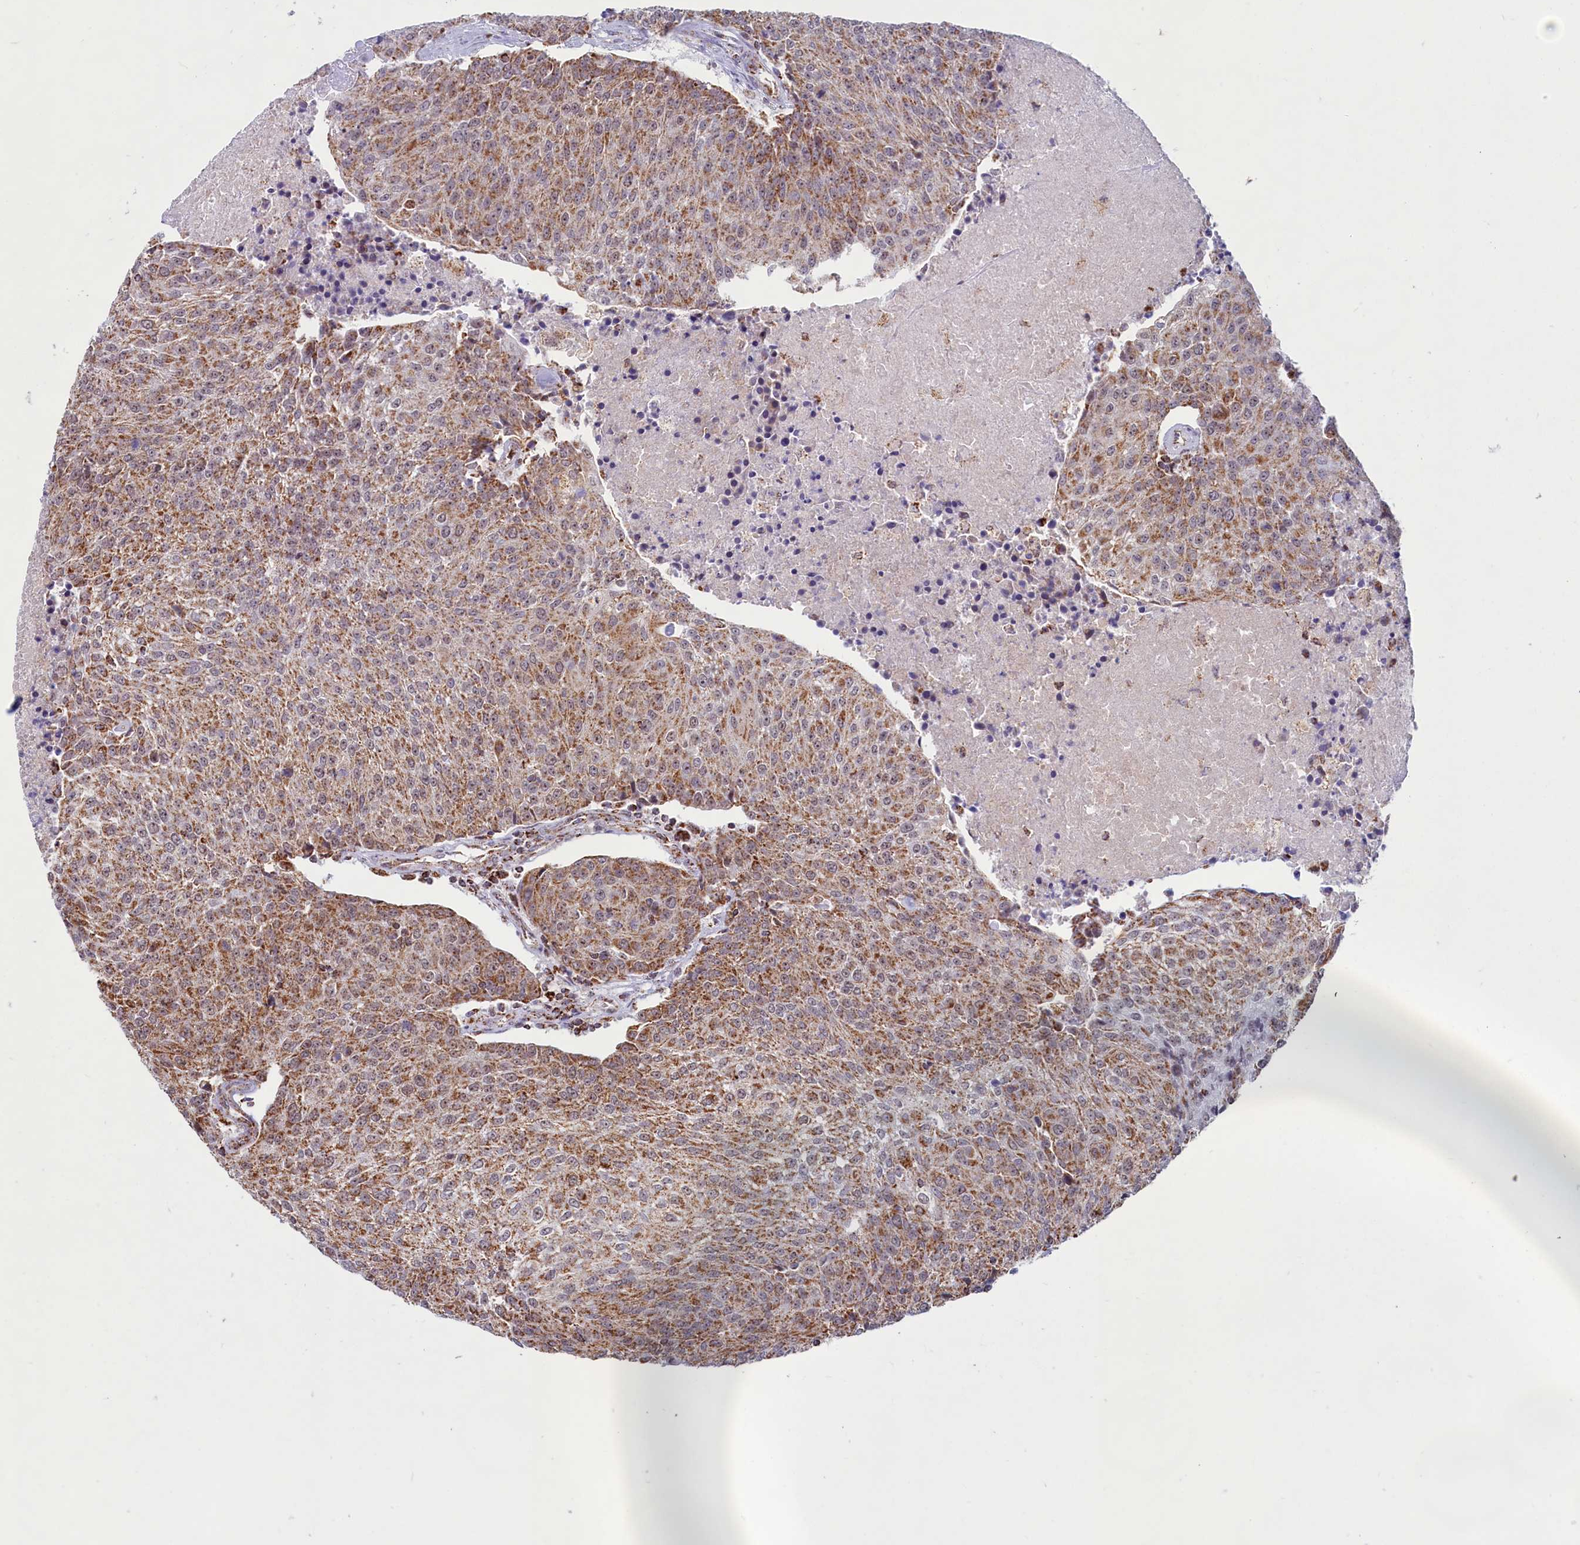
{"staining": {"intensity": "moderate", "quantity": ">75%", "location": "cytoplasmic/membranous"}, "tissue": "urothelial cancer", "cell_type": "Tumor cells", "image_type": "cancer", "snomed": [{"axis": "morphology", "description": "Urothelial carcinoma, High grade"}, {"axis": "topography", "description": "Urinary bladder"}], "caption": "The micrograph demonstrates immunohistochemical staining of urothelial cancer. There is moderate cytoplasmic/membranous positivity is present in approximately >75% of tumor cells. Using DAB (brown) and hematoxylin (blue) stains, captured at high magnification using brightfield microscopy.", "gene": "C1D", "patient": {"sex": "female", "age": 85}}